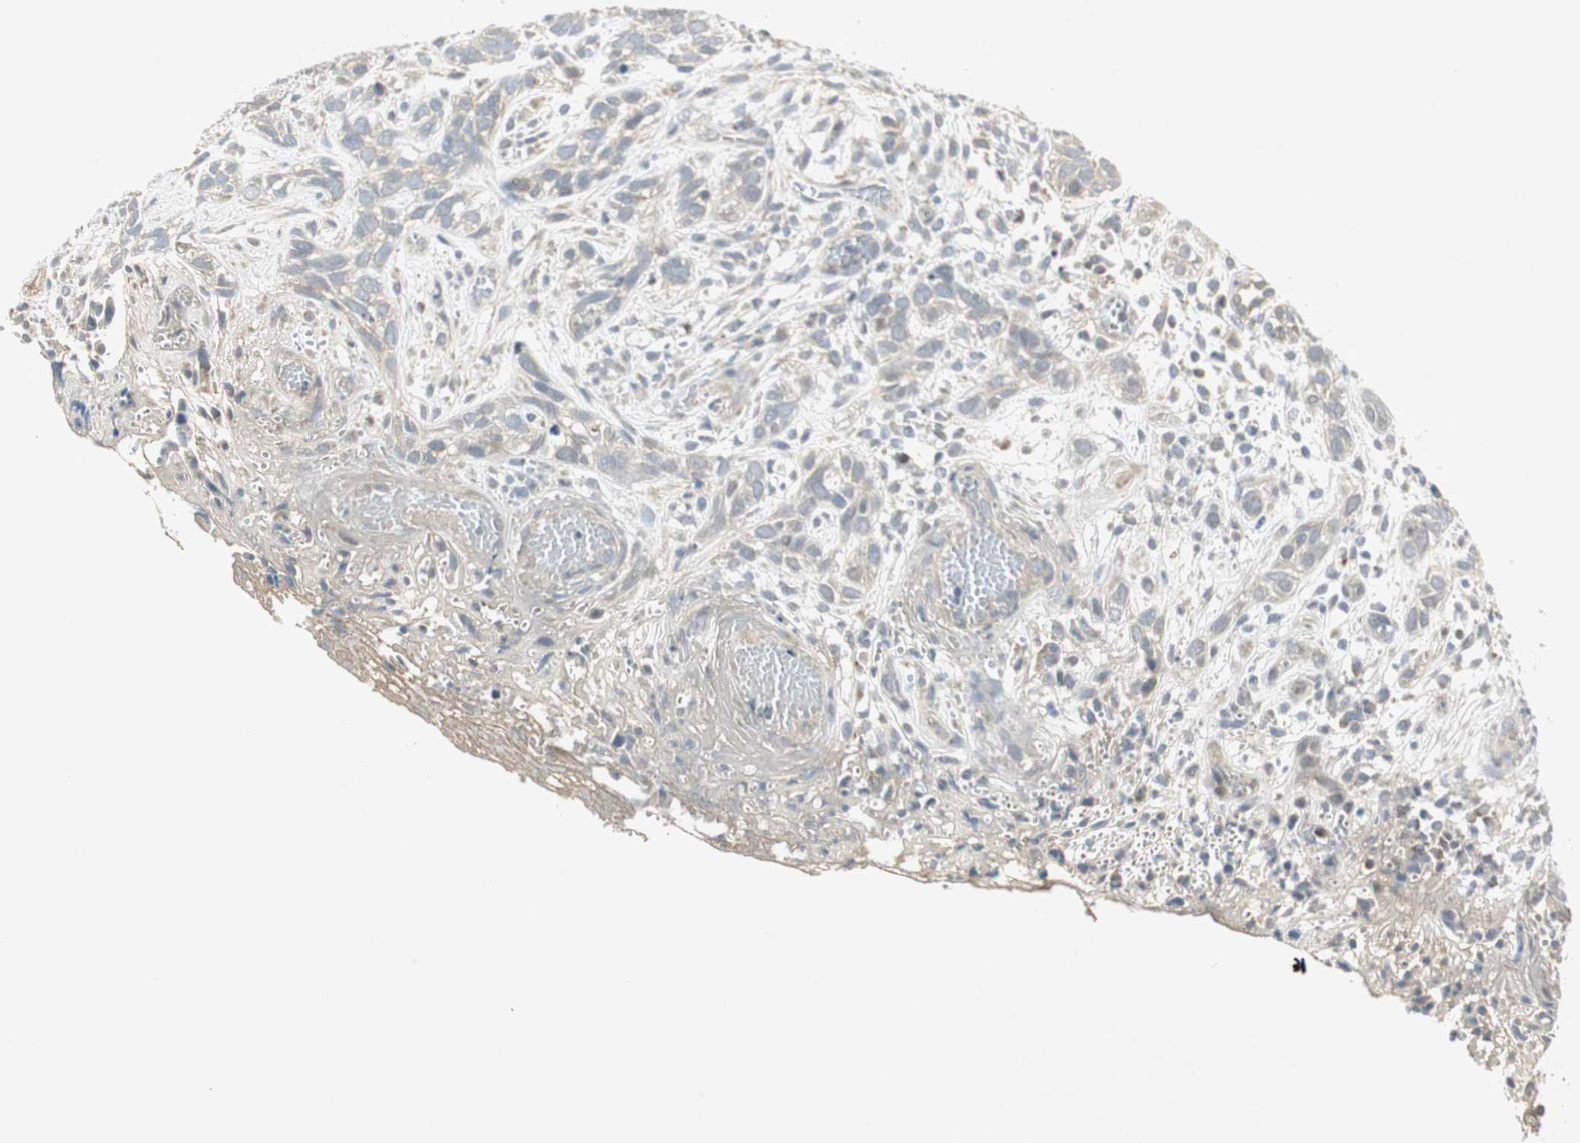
{"staining": {"intensity": "negative", "quantity": "none", "location": "none"}, "tissue": "skin cancer", "cell_type": "Tumor cells", "image_type": "cancer", "snomed": [{"axis": "morphology", "description": "Basal cell carcinoma"}, {"axis": "topography", "description": "Skin"}], "caption": "The IHC photomicrograph has no significant staining in tumor cells of skin cancer (basal cell carcinoma) tissue. The staining was performed using DAB (3,3'-diaminobenzidine) to visualize the protein expression in brown, while the nuclei were stained in blue with hematoxylin (Magnification: 20x).", "gene": "USP2", "patient": {"sex": "male", "age": 87}}